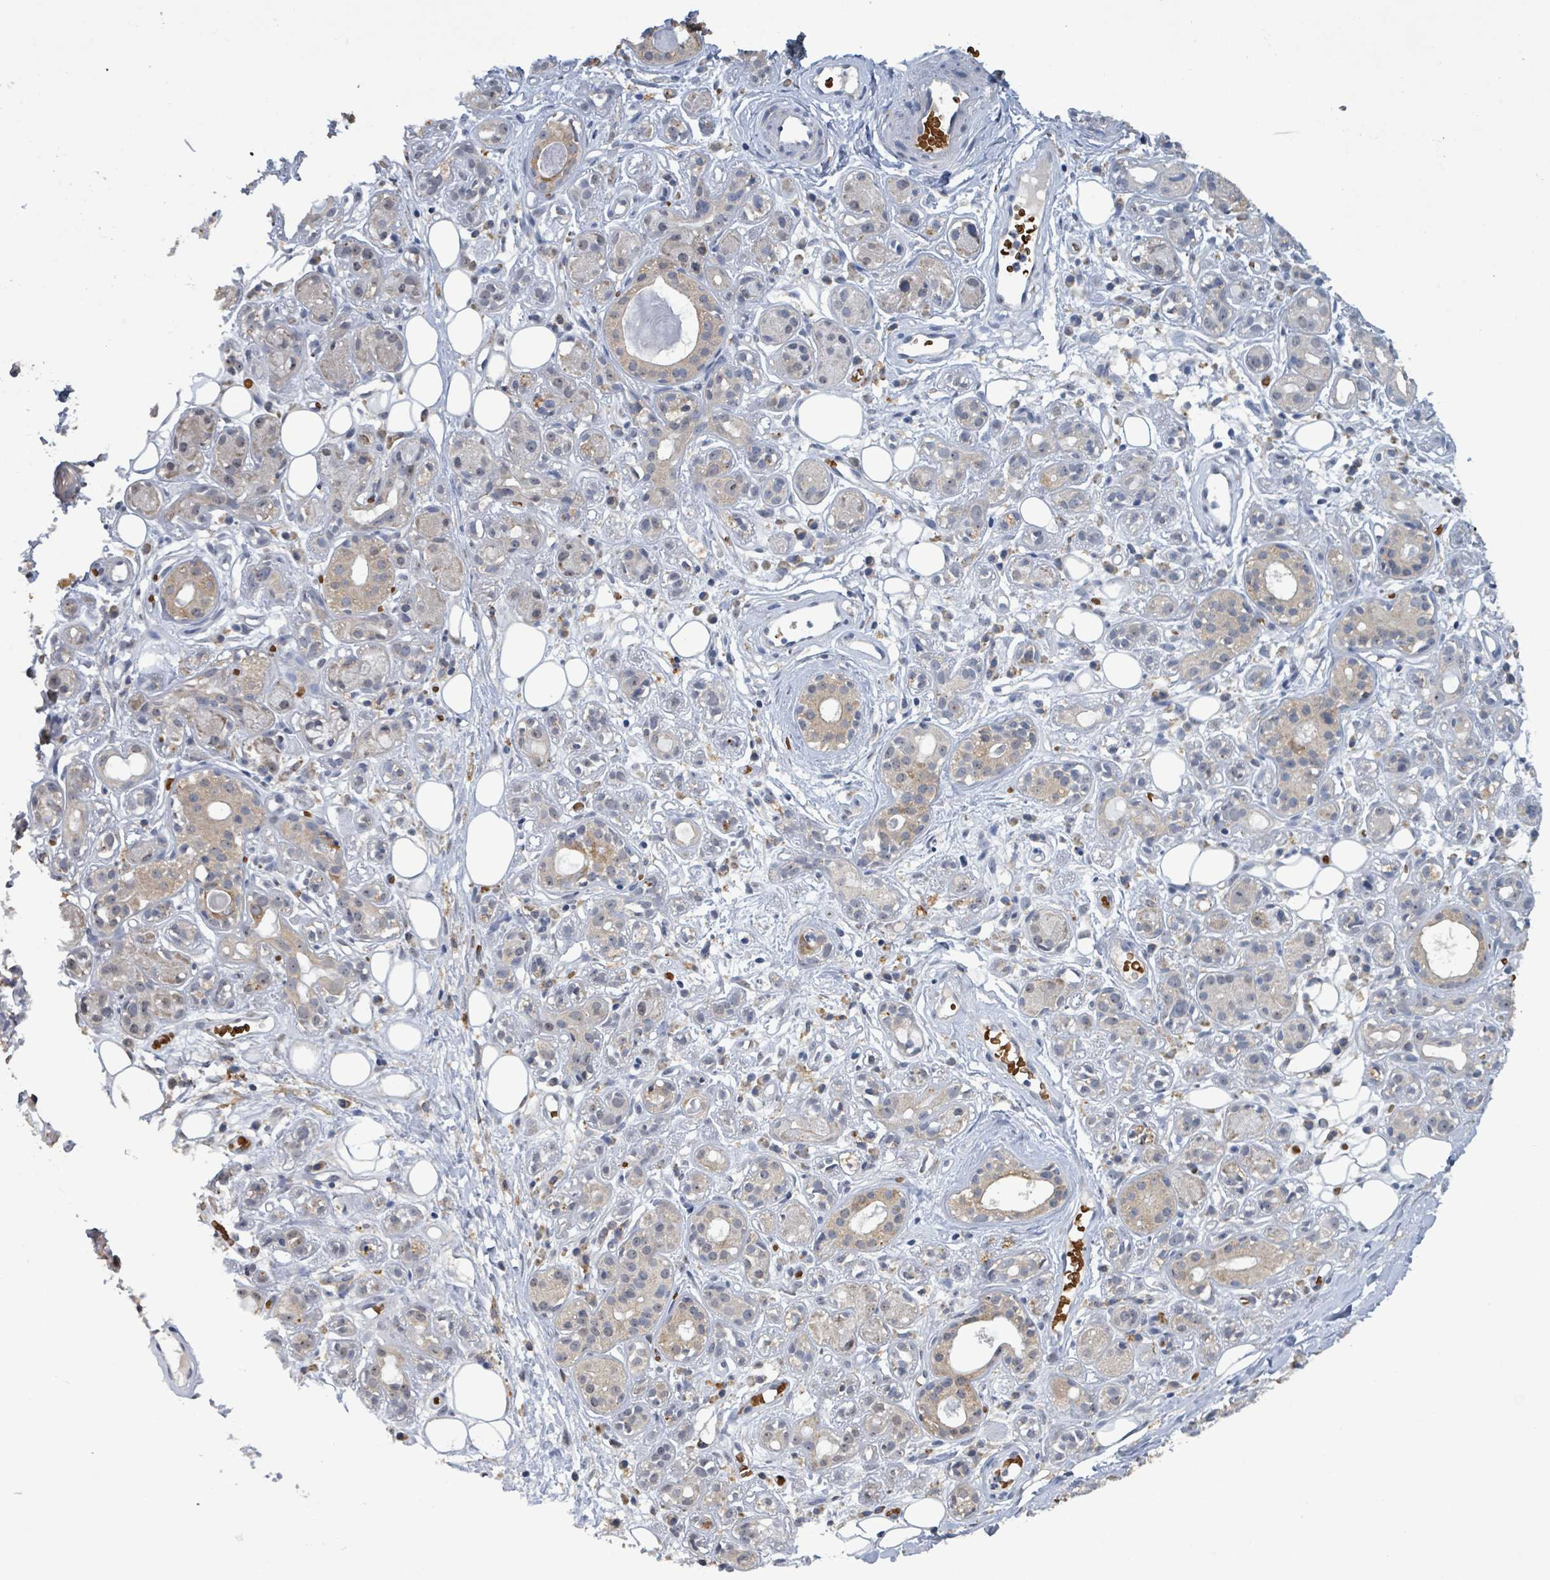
{"staining": {"intensity": "moderate", "quantity": "<25%", "location": "cytoplasmic/membranous"}, "tissue": "salivary gland", "cell_type": "Glandular cells", "image_type": "normal", "snomed": [{"axis": "morphology", "description": "Normal tissue, NOS"}, {"axis": "topography", "description": "Salivary gland"}], "caption": "This micrograph displays IHC staining of benign salivary gland, with low moderate cytoplasmic/membranous expression in about <25% of glandular cells.", "gene": "SEBOX", "patient": {"sex": "male", "age": 54}}